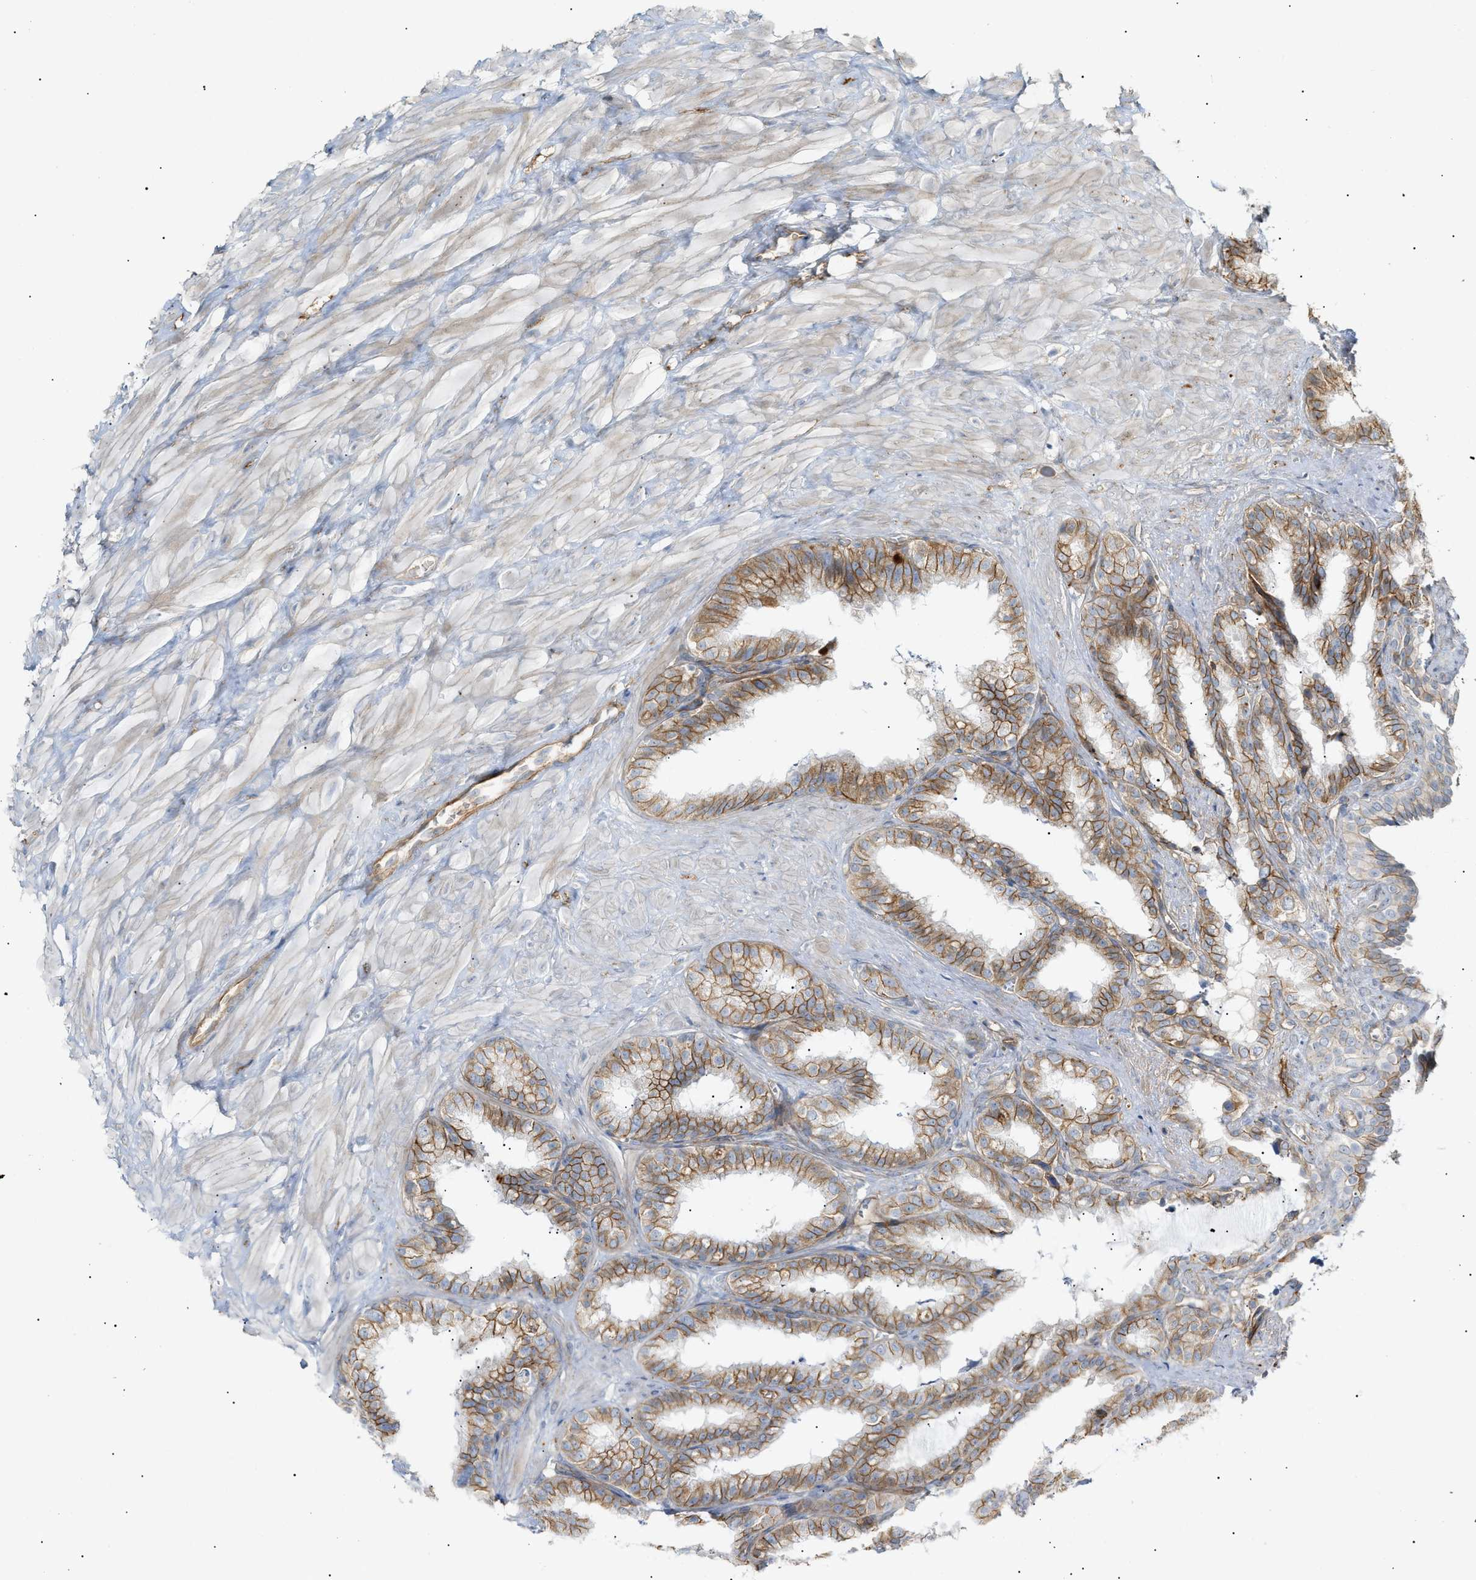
{"staining": {"intensity": "moderate", "quantity": ">75%", "location": "cytoplasmic/membranous"}, "tissue": "seminal vesicle", "cell_type": "Glandular cells", "image_type": "normal", "snomed": [{"axis": "morphology", "description": "Normal tissue, NOS"}, {"axis": "topography", "description": "Seminal veicle"}], "caption": "About >75% of glandular cells in unremarkable seminal vesicle demonstrate moderate cytoplasmic/membranous protein positivity as visualized by brown immunohistochemical staining.", "gene": "ZFHX2", "patient": {"sex": "male", "age": 64}}